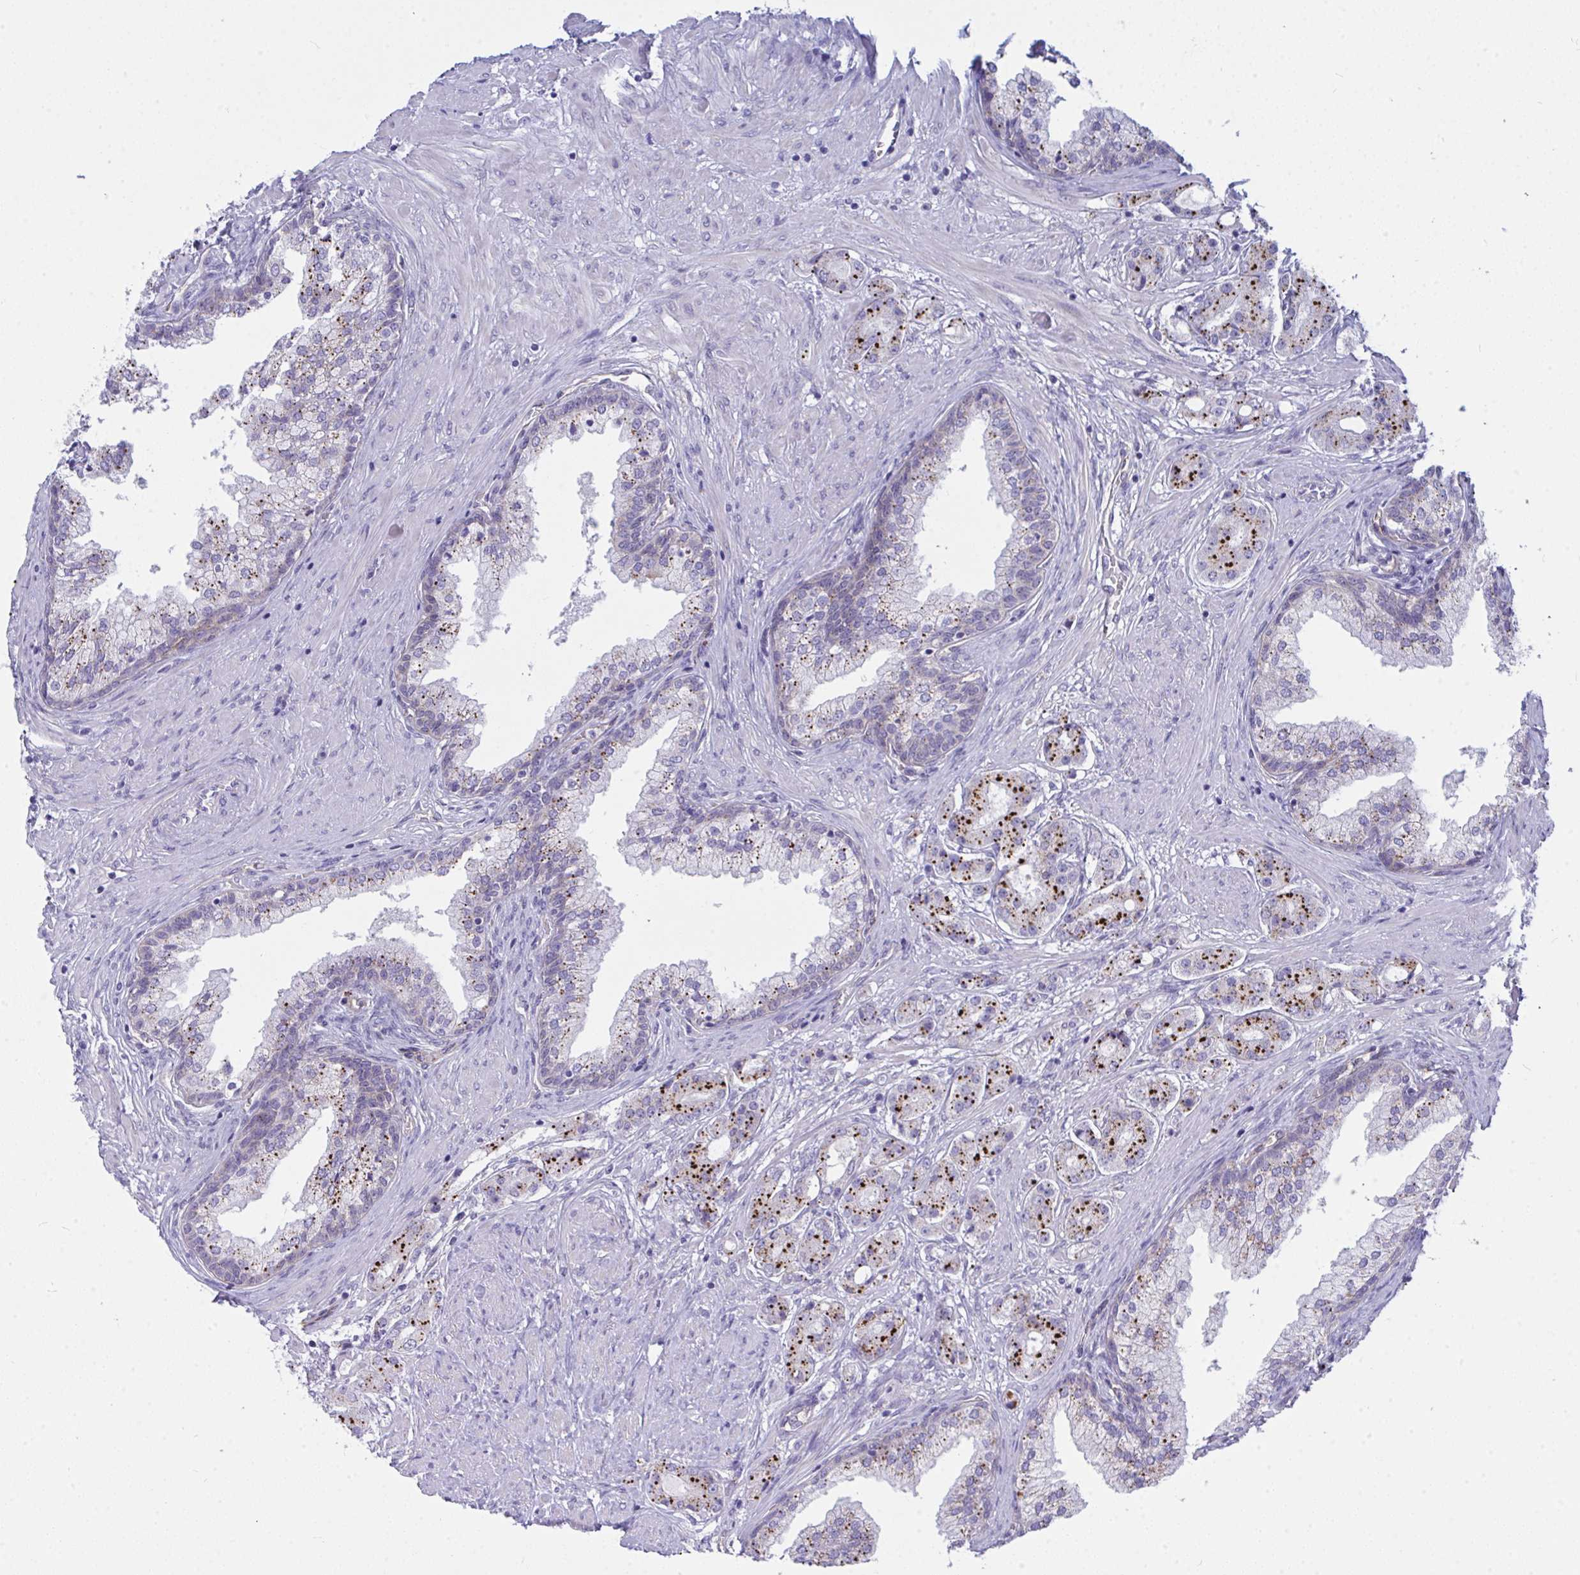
{"staining": {"intensity": "strong", "quantity": ">75%", "location": "cytoplasmic/membranous"}, "tissue": "prostate cancer", "cell_type": "Tumor cells", "image_type": "cancer", "snomed": [{"axis": "morphology", "description": "Adenocarcinoma, High grade"}, {"axis": "topography", "description": "Prostate"}], "caption": "Immunohistochemical staining of human adenocarcinoma (high-grade) (prostate) exhibits high levels of strong cytoplasmic/membranous protein expression in about >75% of tumor cells.", "gene": "GAB1", "patient": {"sex": "male", "age": 67}}